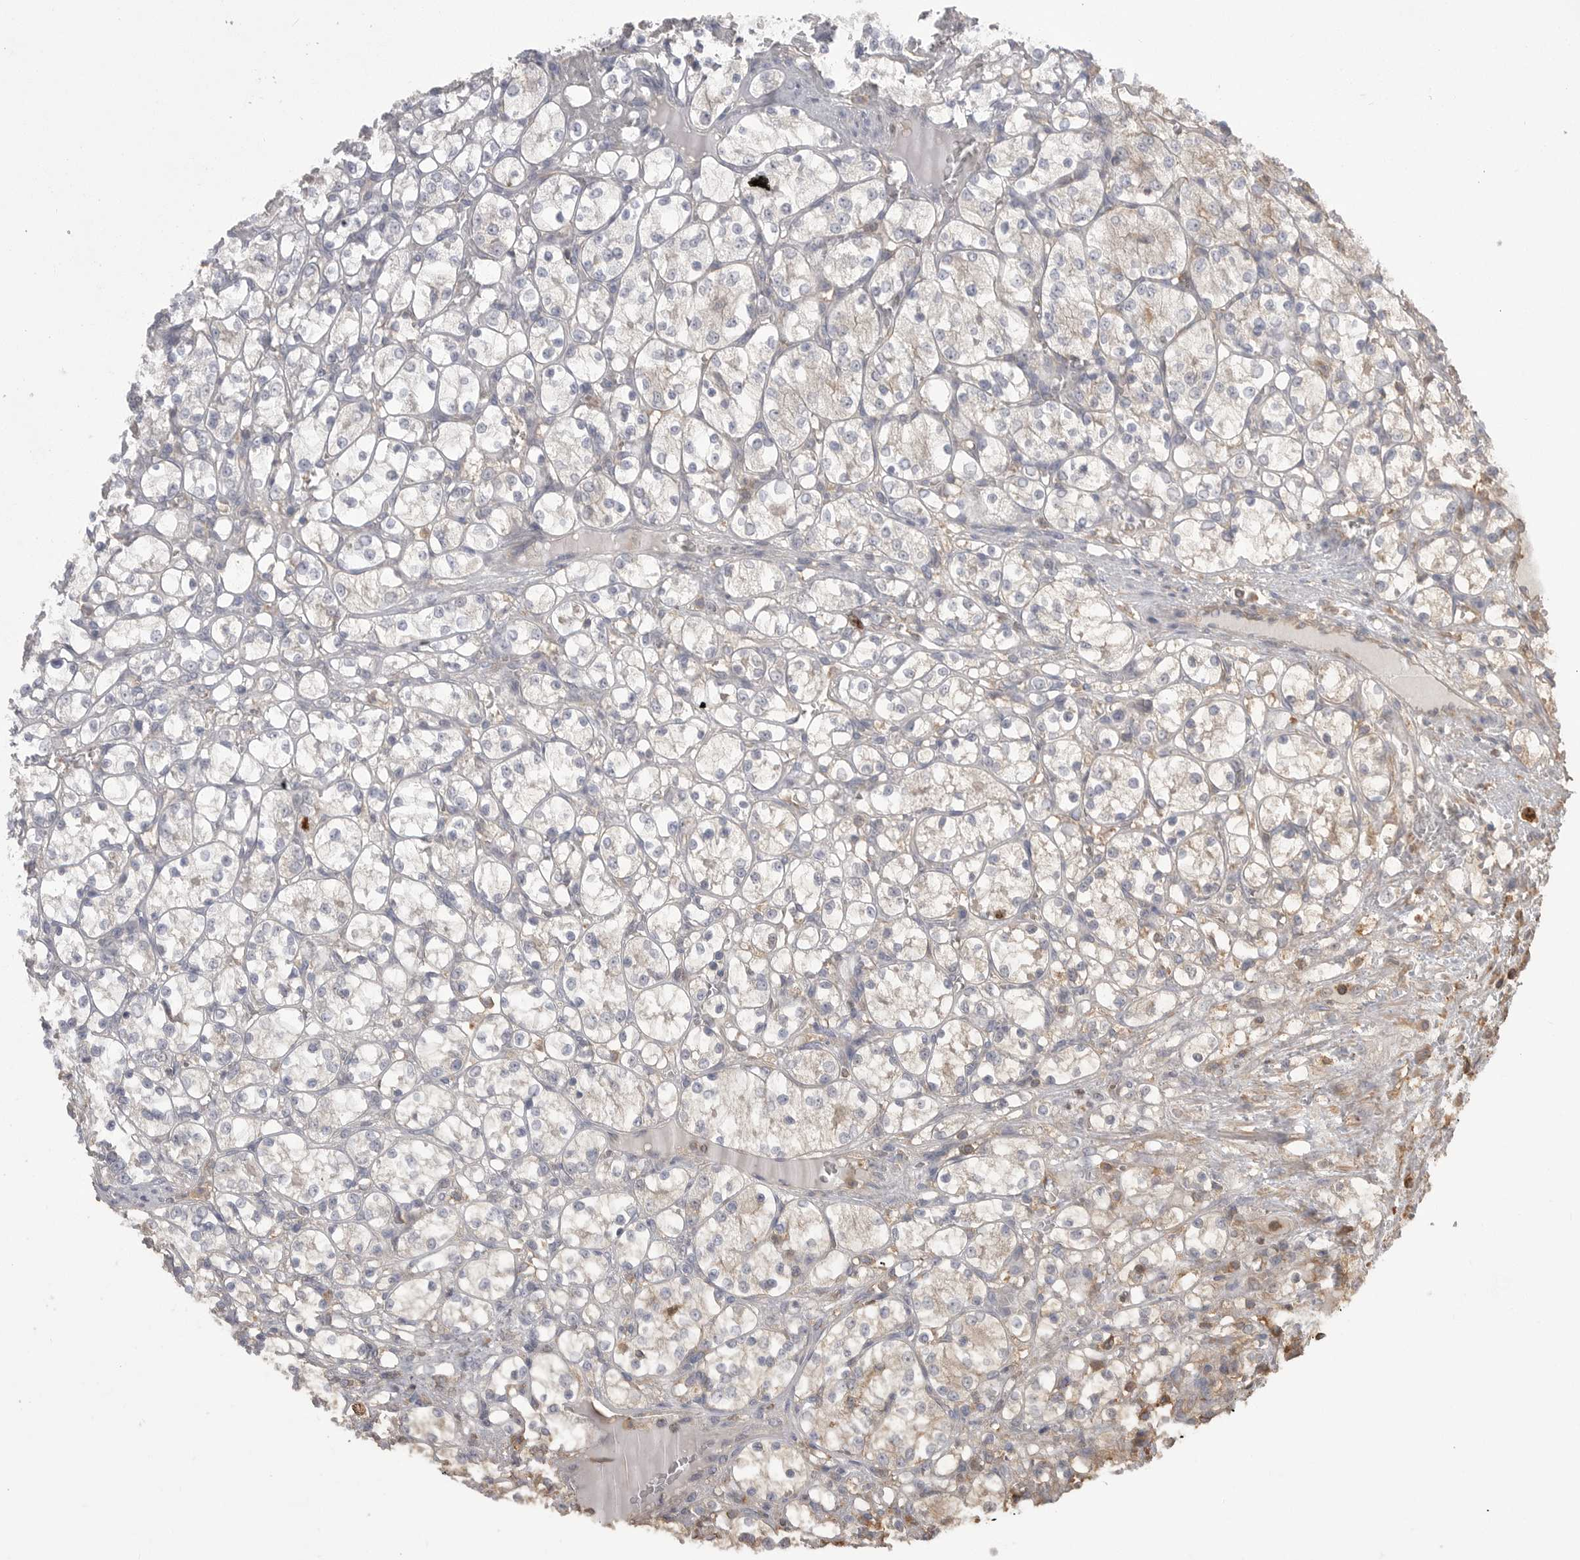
{"staining": {"intensity": "moderate", "quantity": "<25%", "location": "nuclear"}, "tissue": "renal cancer", "cell_type": "Tumor cells", "image_type": "cancer", "snomed": [{"axis": "morphology", "description": "Adenocarcinoma, NOS"}, {"axis": "topography", "description": "Kidney"}], "caption": "The micrograph exhibits staining of renal adenocarcinoma, revealing moderate nuclear protein expression (brown color) within tumor cells.", "gene": "TOP2A", "patient": {"sex": "female", "age": 69}}